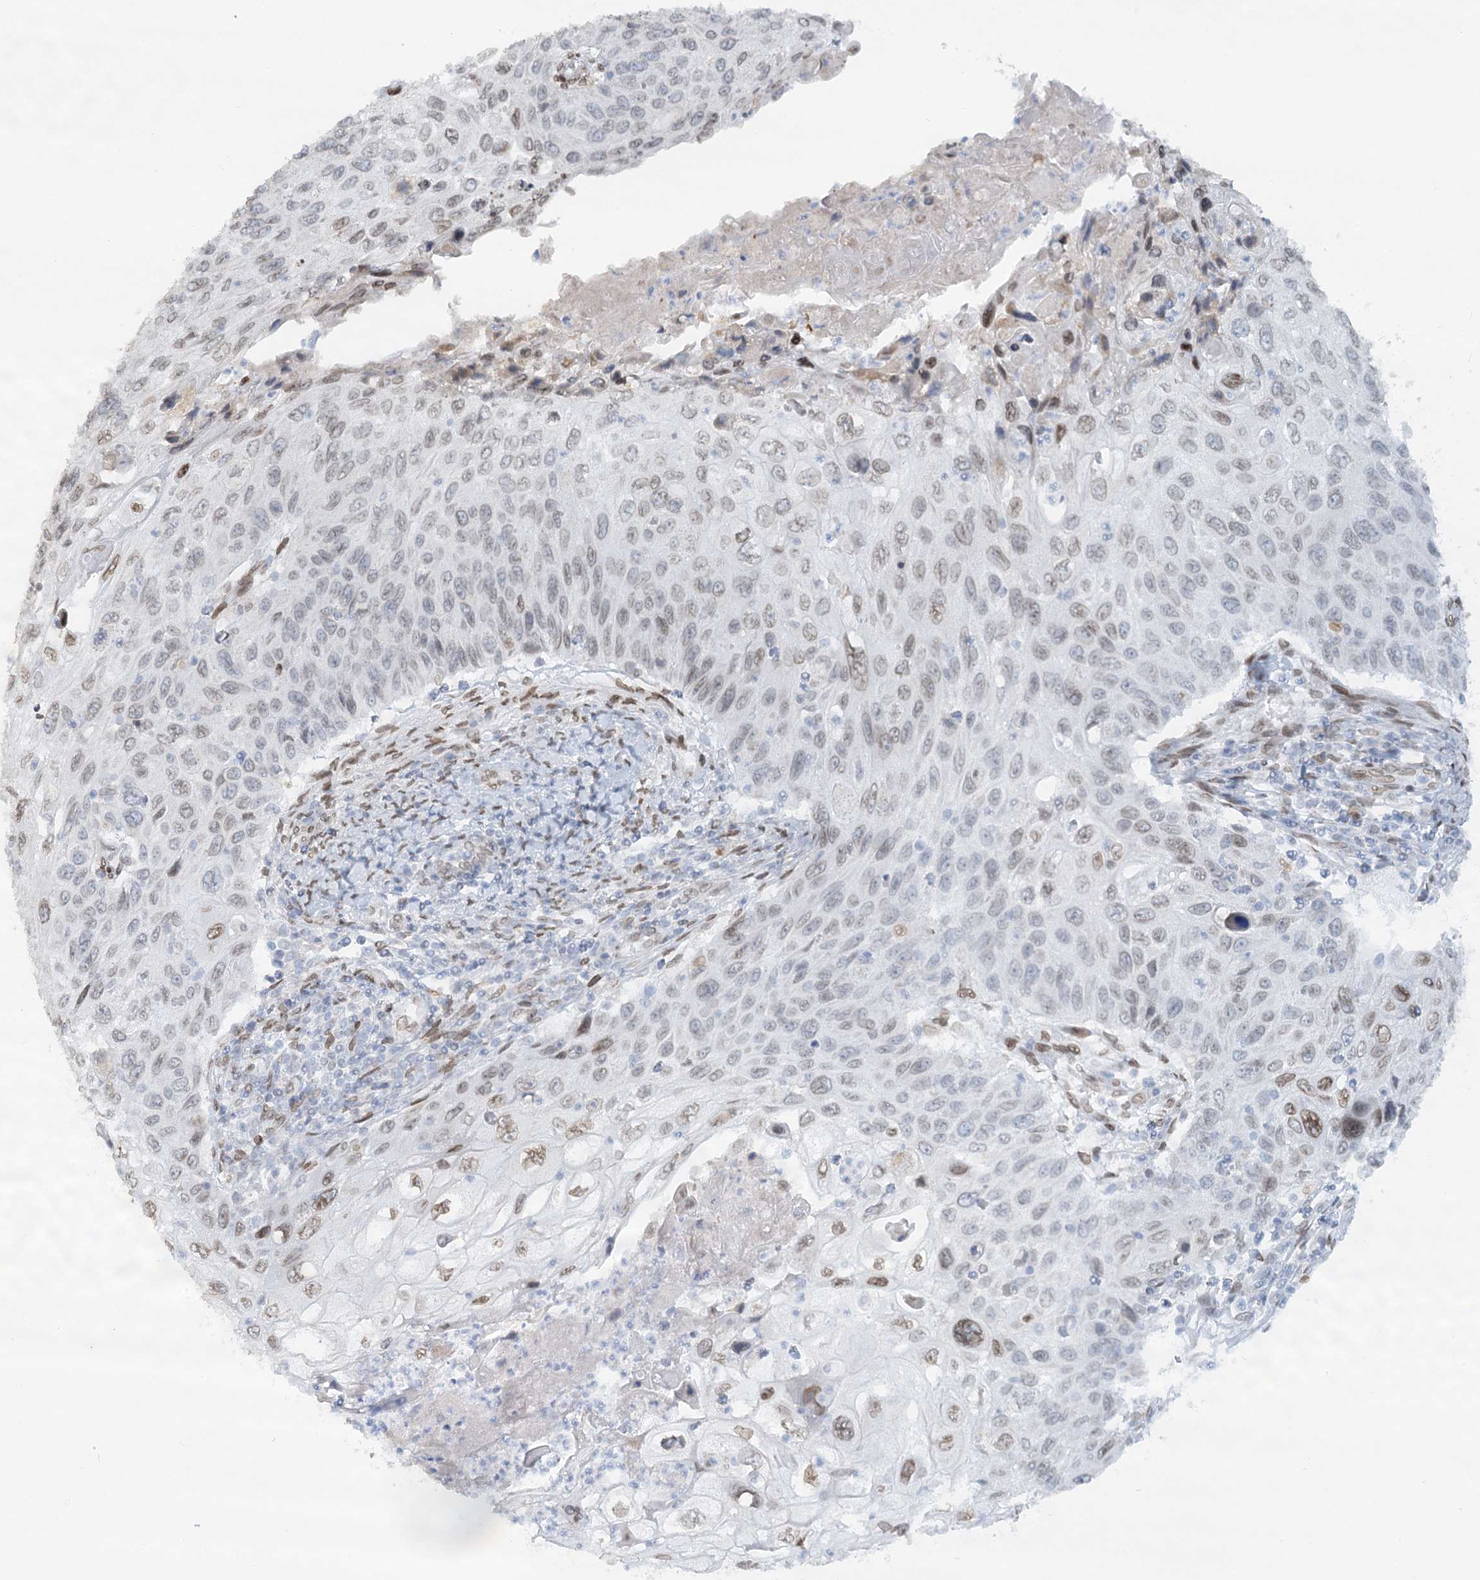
{"staining": {"intensity": "weak", "quantity": "<25%", "location": "nuclear"}, "tissue": "cervical cancer", "cell_type": "Tumor cells", "image_type": "cancer", "snomed": [{"axis": "morphology", "description": "Squamous cell carcinoma, NOS"}, {"axis": "topography", "description": "Cervix"}], "caption": "This is an IHC photomicrograph of cervical cancer. There is no expression in tumor cells.", "gene": "VWA5A", "patient": {"sex": "female", "age": 70}}